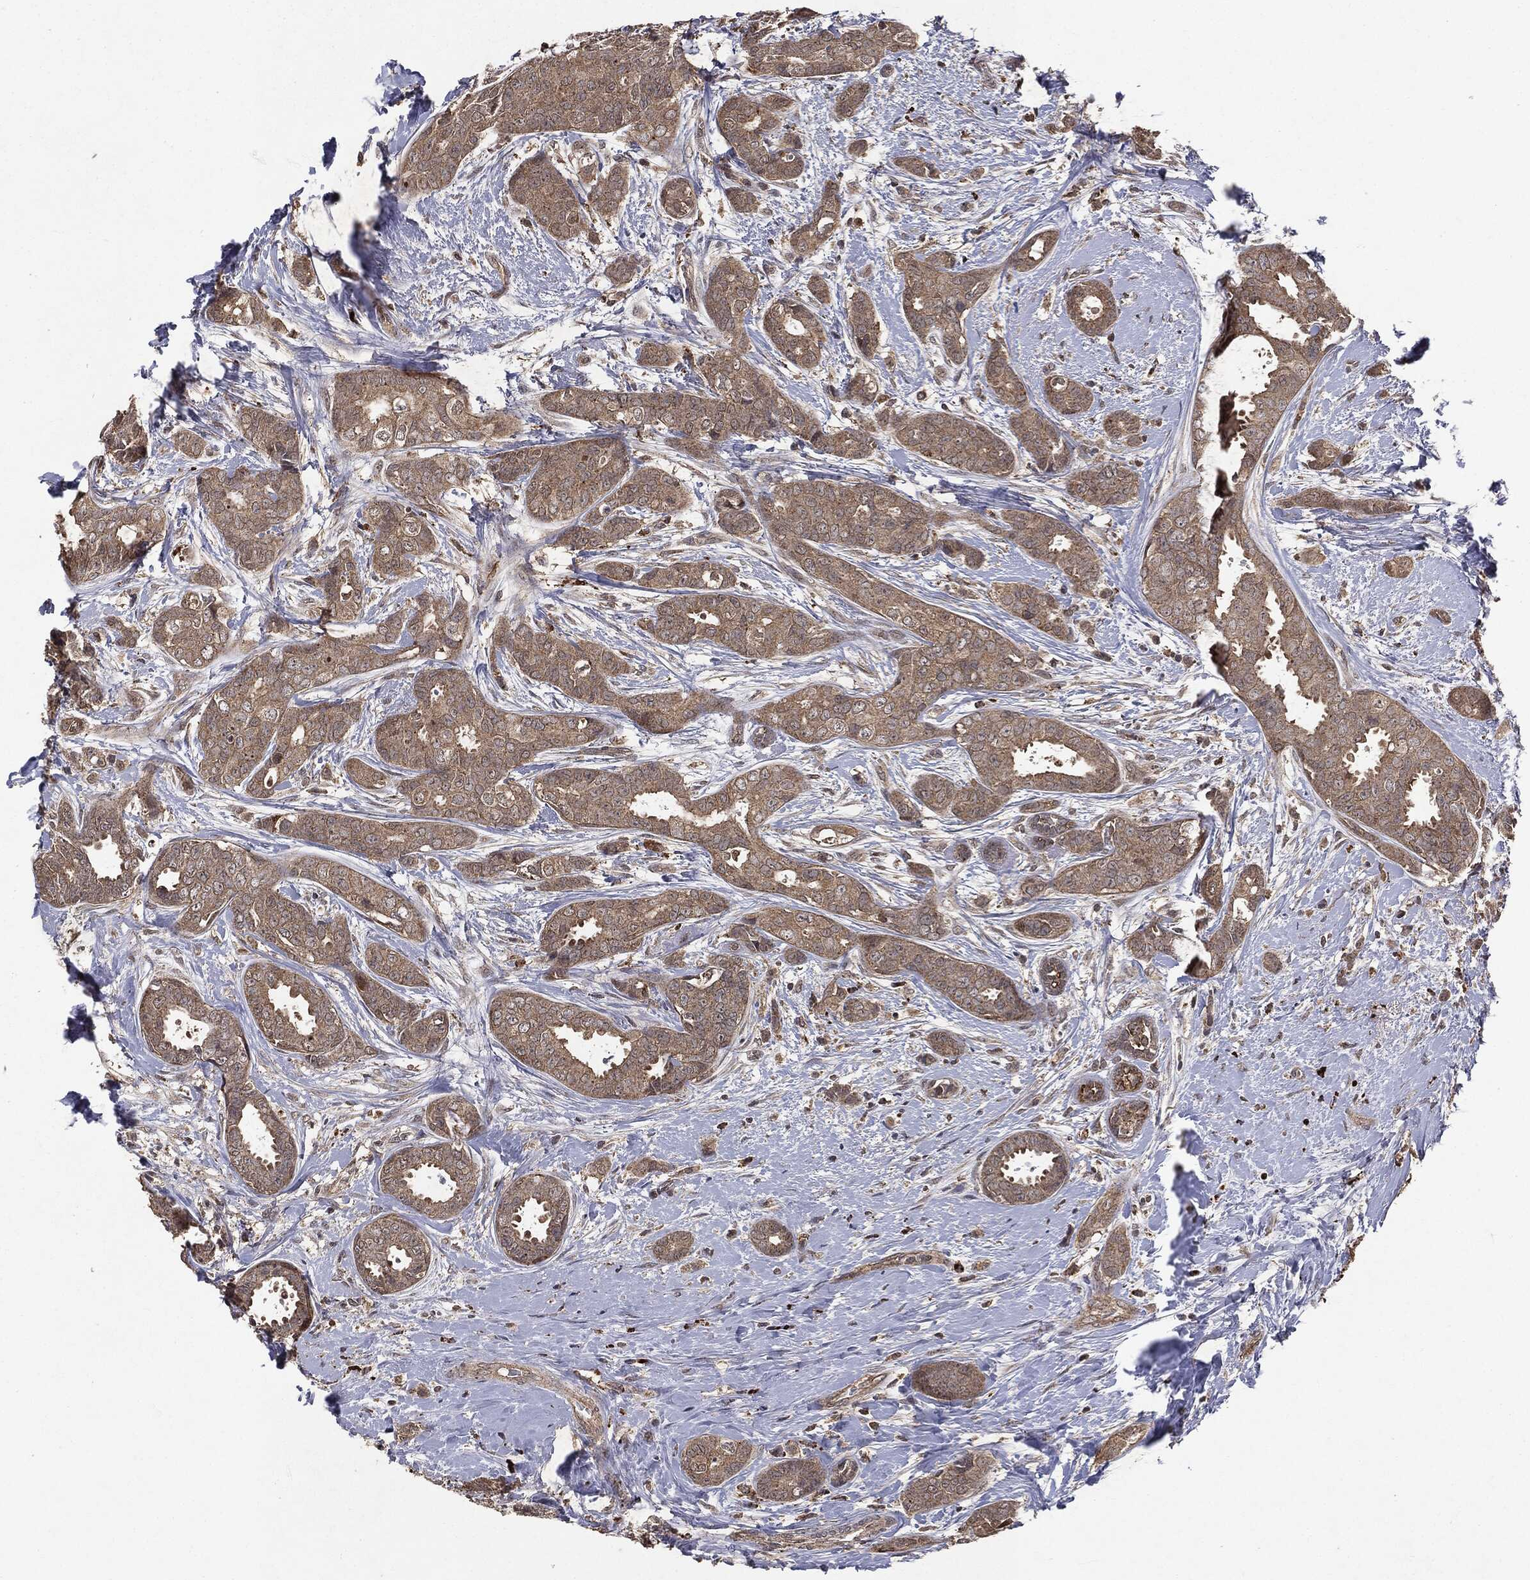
{"staining": {"intensity": "weak", "quantity": ">75%", "location": "cytoplasmic/membranous"}, "tissue": "breast cancer", "cell_type": "Tumor cells", "image_type": "cancer", "snomed": [{"axis": "morphology", "description": "Duct carcinoma"}, {"axis": "topography", "description": "Breast"}], "caption": "The histopathology image shows staining of breast cancer, revealing weak cytoplasmic/membranous protein positivity (brown color) within tumor cells. Immunohistochemistry stains the protein of interest in brown and the nuclei are stained blue.", "gene": "MTOR", "patient": {"sex": "female", "age": 45}}